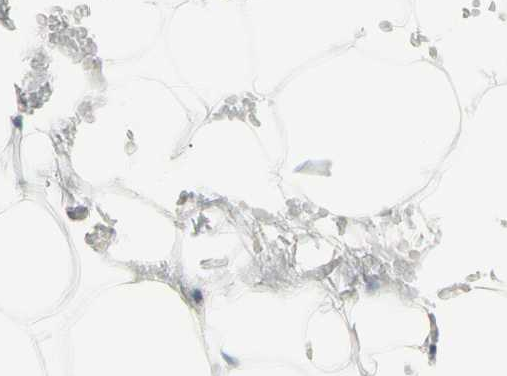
{"staining": {"intensity": "negative", "quantity": "none", "location": "none"}, "tissue": "adipose tissue", "cell_type": "Adipocytes", "image_type": "normal", "snomed": [{"axis": "morphology", "description": "Normal tissue, NOS"}, {"axis": "topography", "description": "Breast"}, {"axis": "topography", "description": "Adipose tissue"}], "caption": "Adipocytes show no significant protein staining in benign adipose tissue. (Immunohistochemistry (ihc), brightfield microscopy, high magnification).", "gene": "TNFSF11", "patient": {"sex": "female", "age": 25}}